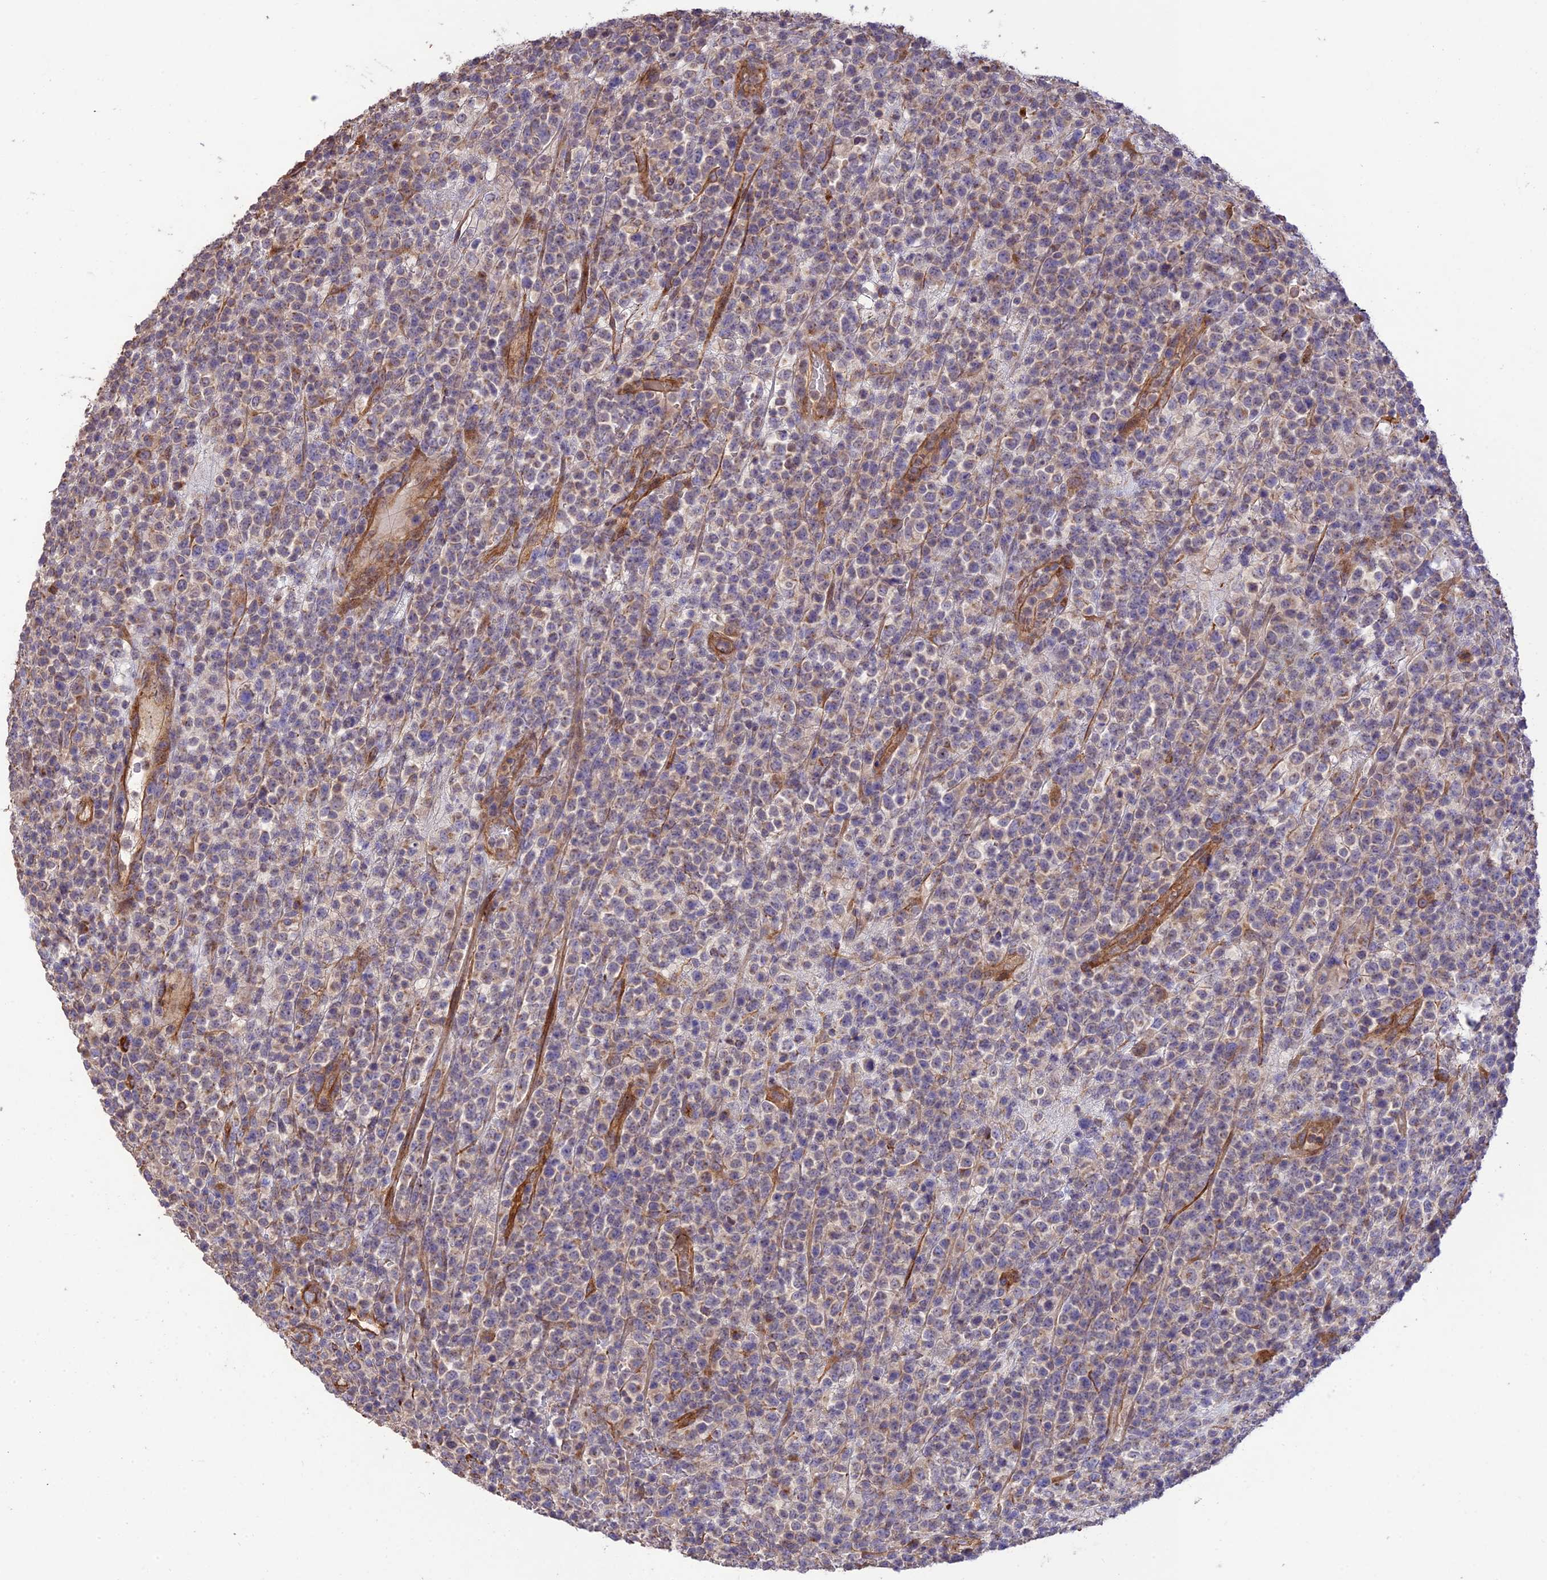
{"staining": {"intensity": "weak", "quantity": "<25%", "location": "cytoplasmic/membranous"}, "tissue": "lymphoma", "cell_type": "Tumor cells", "image_type": "cancer", "snomed": [{"axis": "morphology", "description": "Malignant lymphoma, non-Hodgkin's type, High grade"}, {"axis": "topography", "description": "Colon"}], "caption": "Immunohistochemistry photomicrograph of malignant lymphoma, non-Hodgkin's type (high-grade) stained for a protein (brown), which displays no expression in tumor cells.", "gene": "HOMER2", "patient": {"sex": "female", "age": 53}}